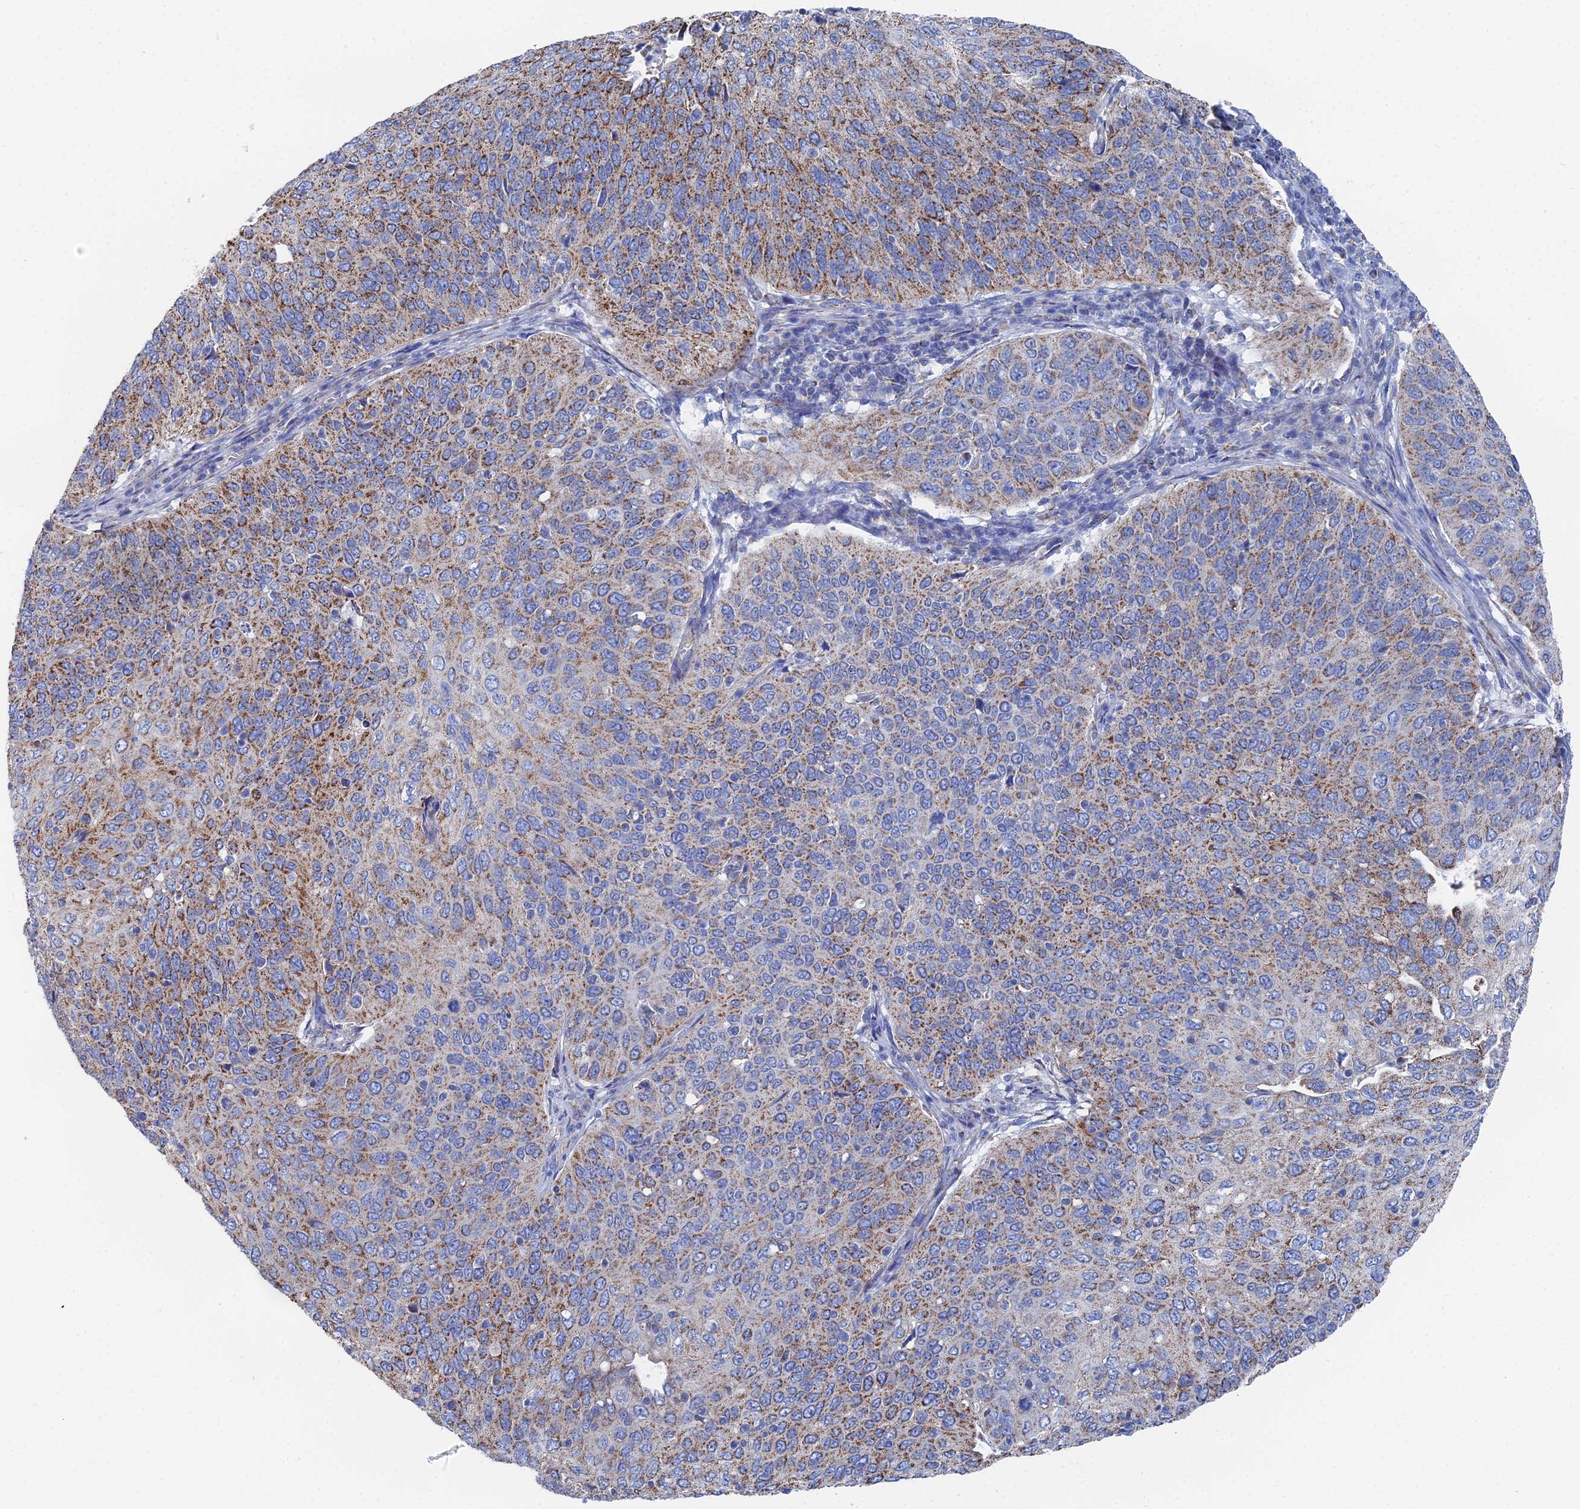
{"staining": {"intensity": "moderate", "quantity": "25%-75%", "location": "cytoplasmic/membranous"}, "tissue": "cervical cancer", "cell_type": "Tumor cells", "image_type": "cancer", "snomed": [{"axis": "morphology", "description": "Squamous cell carcinoma, NOS"}, {"axis": "topography", "description": "Cervix"}], "caption": "Immunohistochemistry micrograph of neoplastic tissue: human cervical squamous cell carcinoma stained using immunohistochemistry (IHC) demonstrates medium levels of moderate protein expression localized specifically in the cytoplasmic/membranous of tumor cells, appearing as a cytoplasmic/membranous brown color.", "gene": "IFT80", "patient": {"sex": "female", "age": 36}}